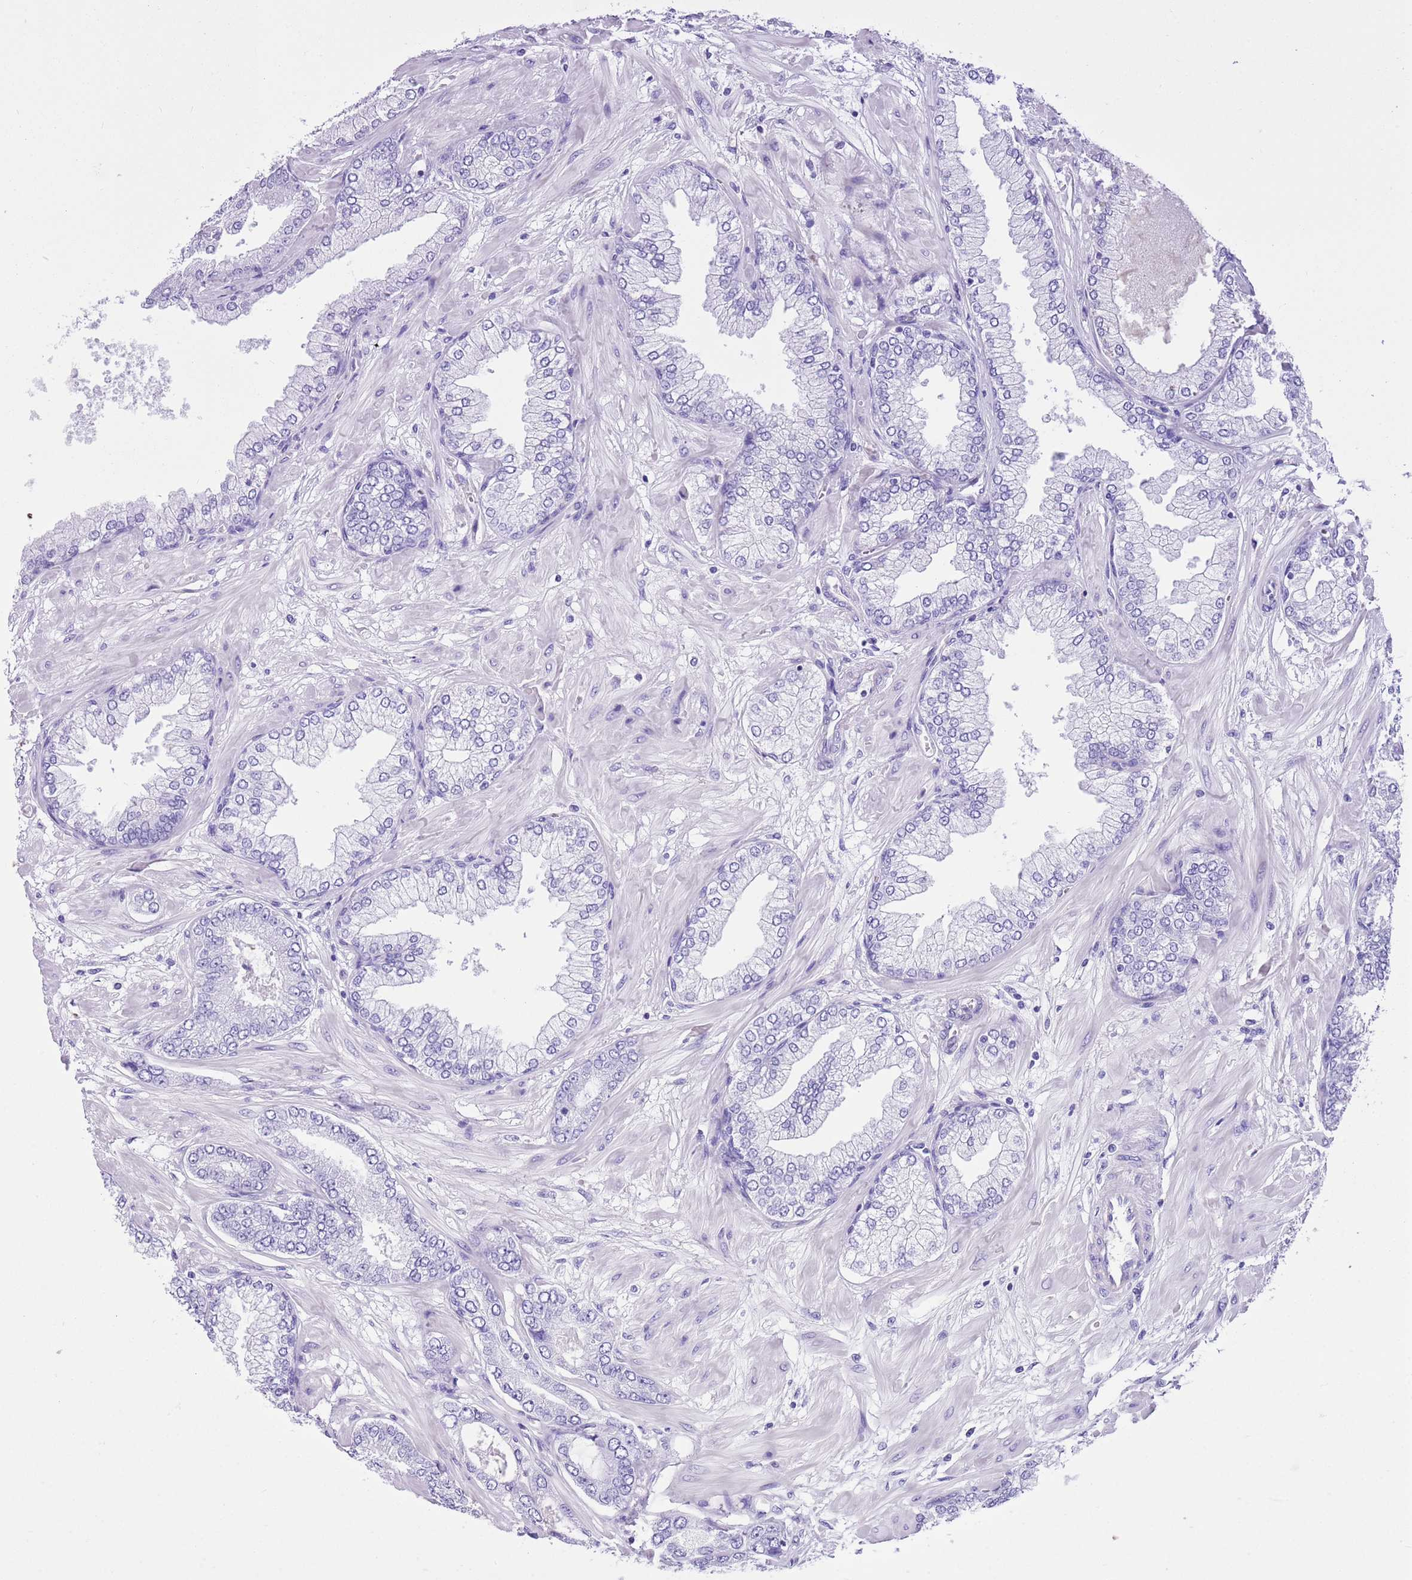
{"staining": {"intensity": "negative", "quantity": "none", "location": "none"}, "tissue": "prostate cancer", "cell_type": "Tumor cells", "image_type": "cancer", "snomed": [{"axis": "morphology", "description": "Adenocarcinoma, Low grade"}, {"axis": "topography", "description": "Prostate"}], "caption": "Immunohistochemical staining of human prostate cancer demonstrates no significant expression in tumor cells. (Brightfield microscopy of DAB IHC at high magnification).", "gene": "TBC1D10B", "patient": {"sex": "male", "age": 55}}